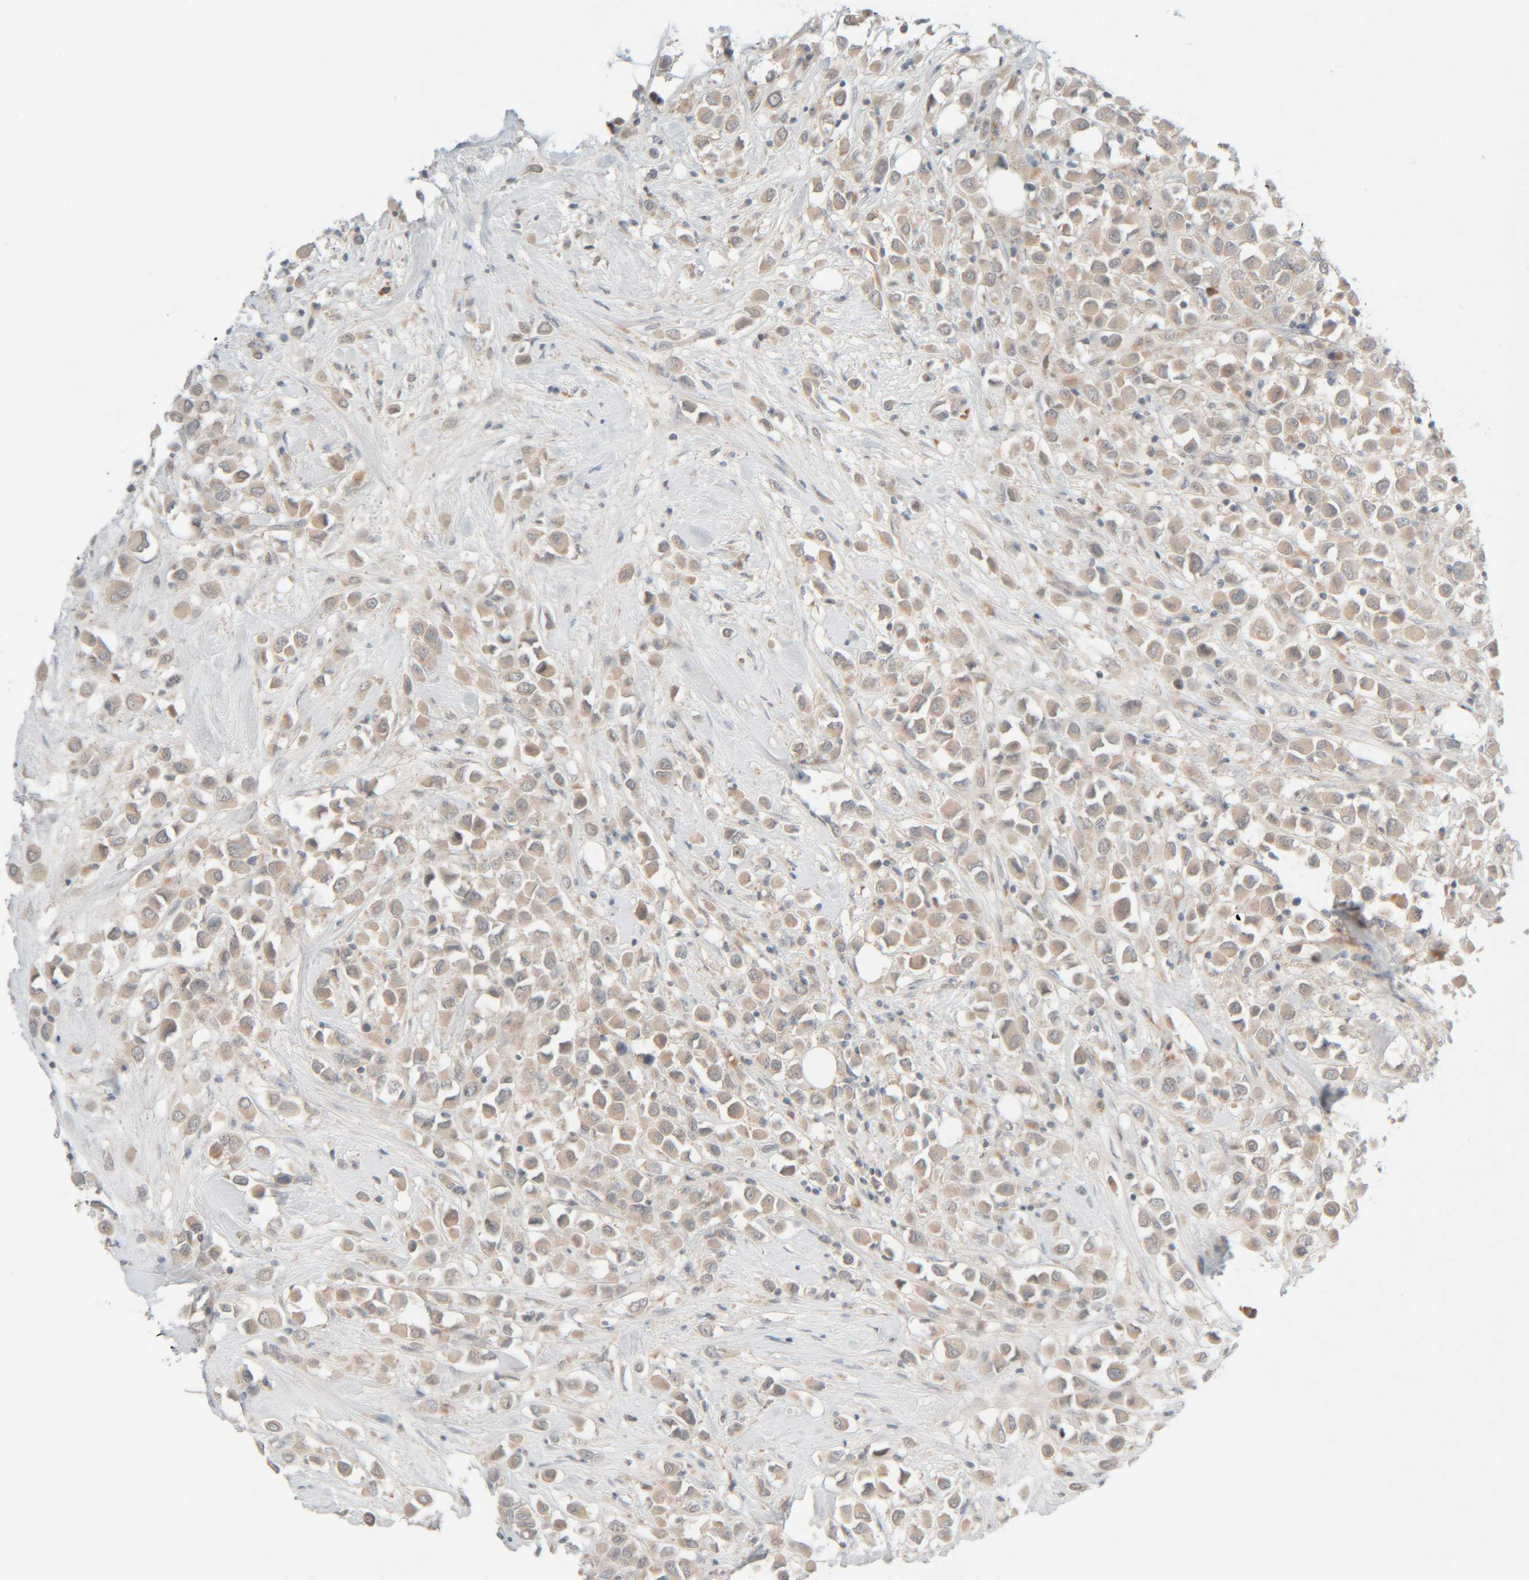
{"staining": {"intensity": "weak", "quantity": "25%-75%", "location": "cytoplasmic/membranous"}, "tissue": "breast cancer", "cell_type": "Tumor cells", "image_type": "cancer", "snomed": [{"axis": "morphology", "description": "Duct carcinoma"}, {"axis": "topography", "description": "Breast"}], "caption": "Brown immunohistochemical staining in breast cancer (intraductal carcinoma) displays weak cytoplasmic/membranous staining in about 25%-75% of tumor cells.", "gene": "CHKA", "patient": {"sex": "female", "age": 61}}